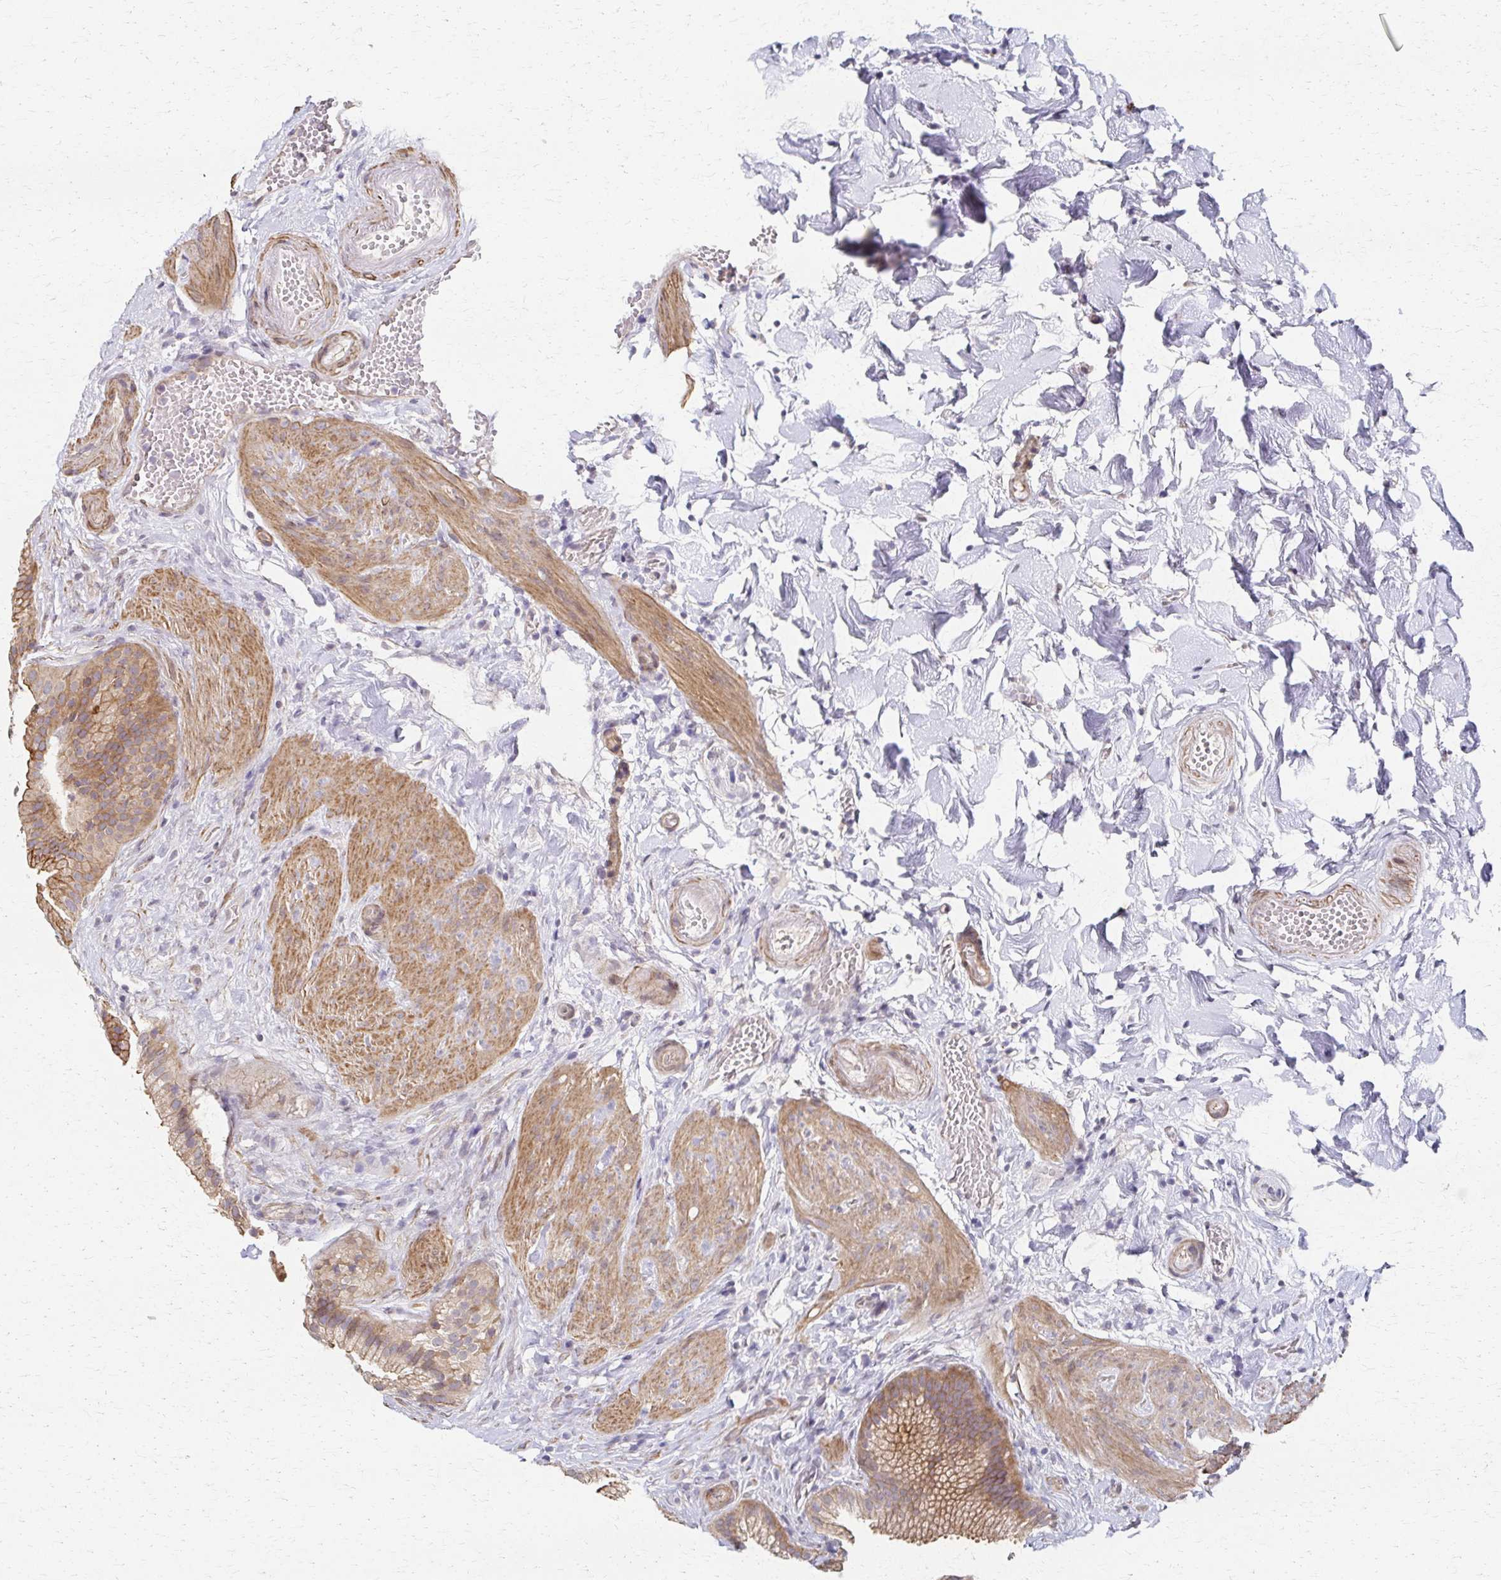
{"staining": {"intensity": "moderate", "quantity": ">75%", "location": "cytoplasmic/membranous"}, "tissue": "gallbladder", "cell_type": "Glandular cells", "image_type": "normal", "snomed": [{"axis": "morphology", "description": "Normal tissue, NOS"}, {"axis": "topography", "description": "Gallbladder"}], "caption": "Human gallbladder stained with a brown dye reveals moderate cytoplasmic/membranous positive expression in about >75% of glandular cells.", "gene": "EOLA1", "patient": {"sex": "female", "age": 63}}